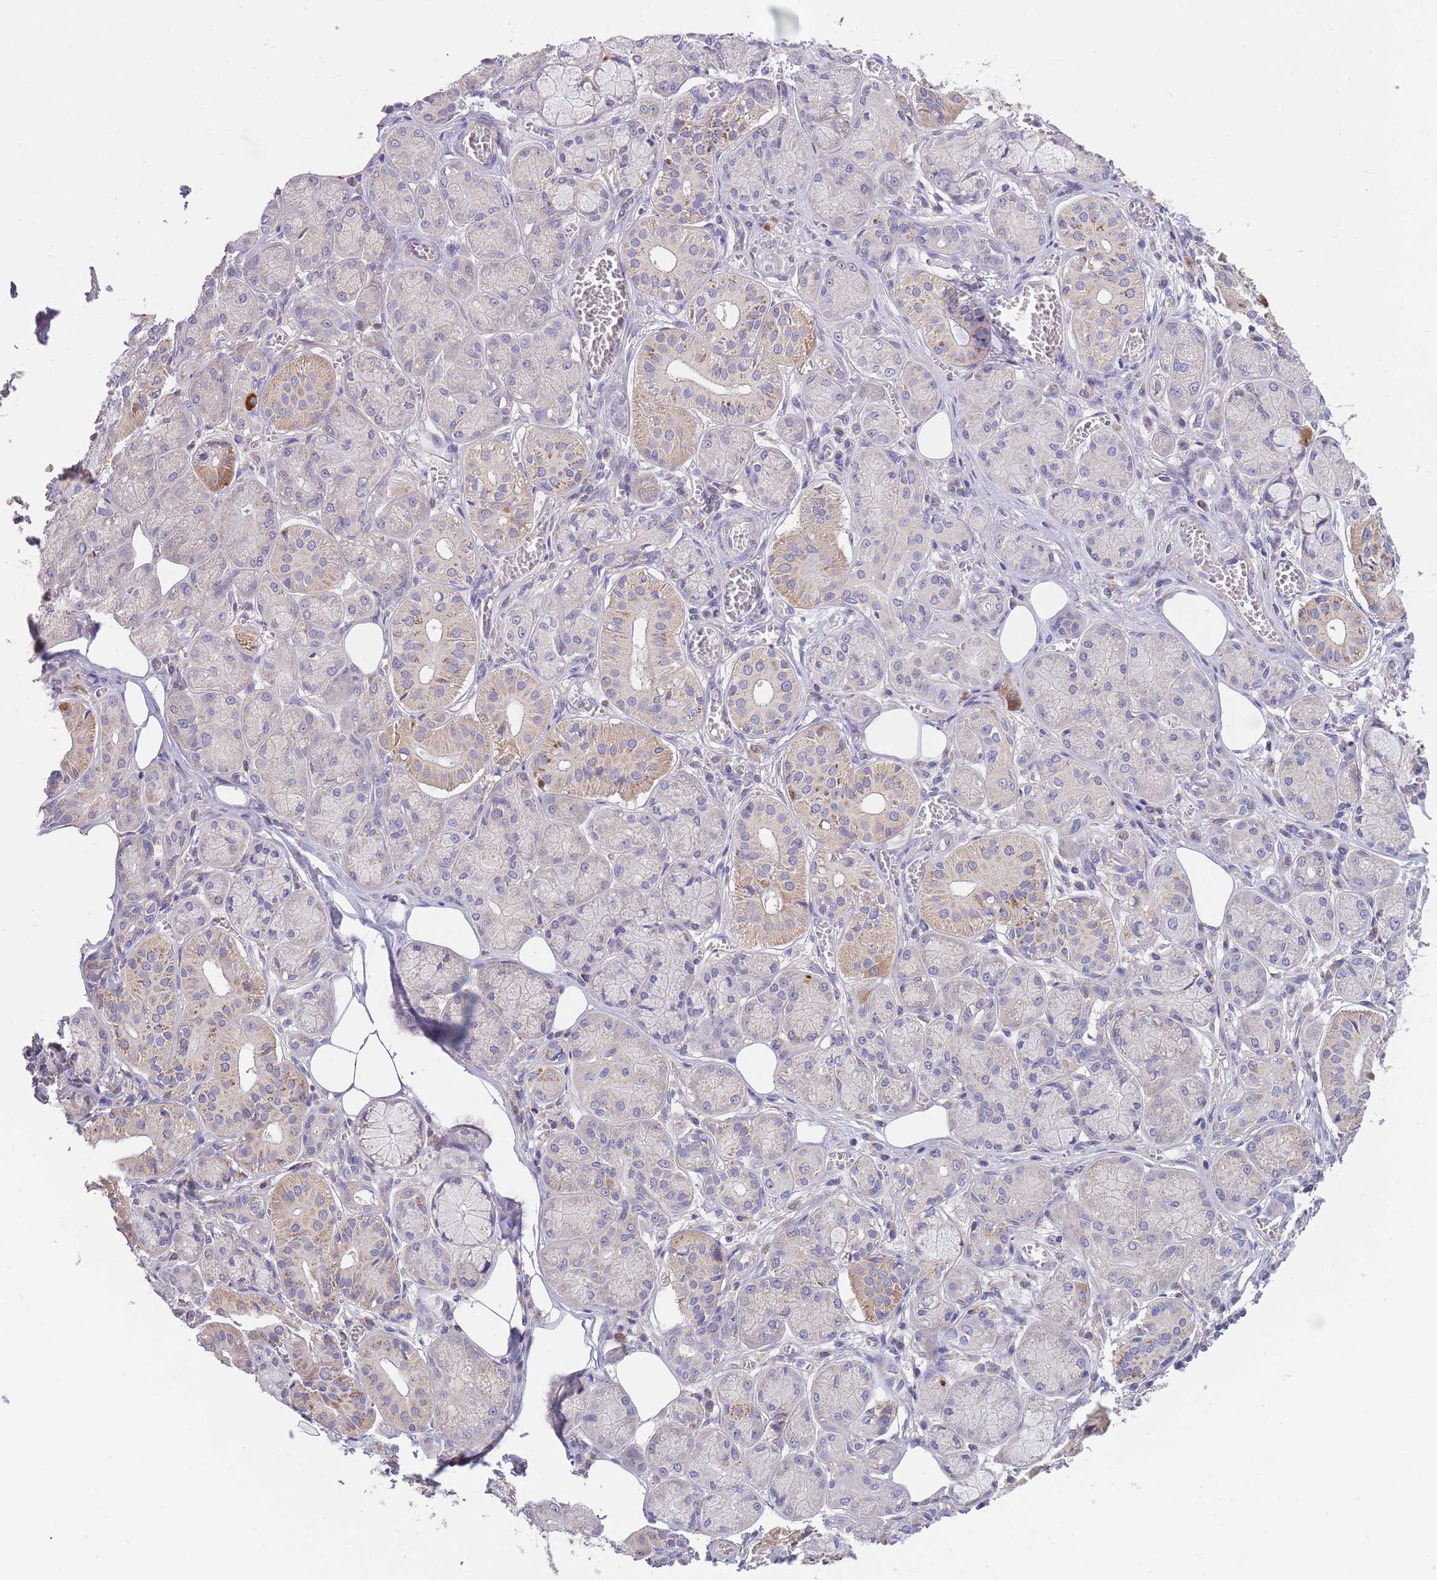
{"staining": {"intensity": "moderate", "quantity": "<25%", "location": "cytoplasmic/membranous"}, "tissue": "salivary gland", "cell_type": "Glandular cells", "image_type": "normal", "snomed": [{"axis": "morphology", "description": "Normal tissue, NOS"}, {"axis": "topography", "description": "Salivary gland"}], "caption": "A brown stain highlights moderate cytoplasmic/membranous positivity of a protein in glandular cells of normal human salivary gland. The protein of interest is shown in brown color, while the nuclei are stained blue.", "gene": "SLC25A42", "patient": {"sex": "male", "age": 74}}